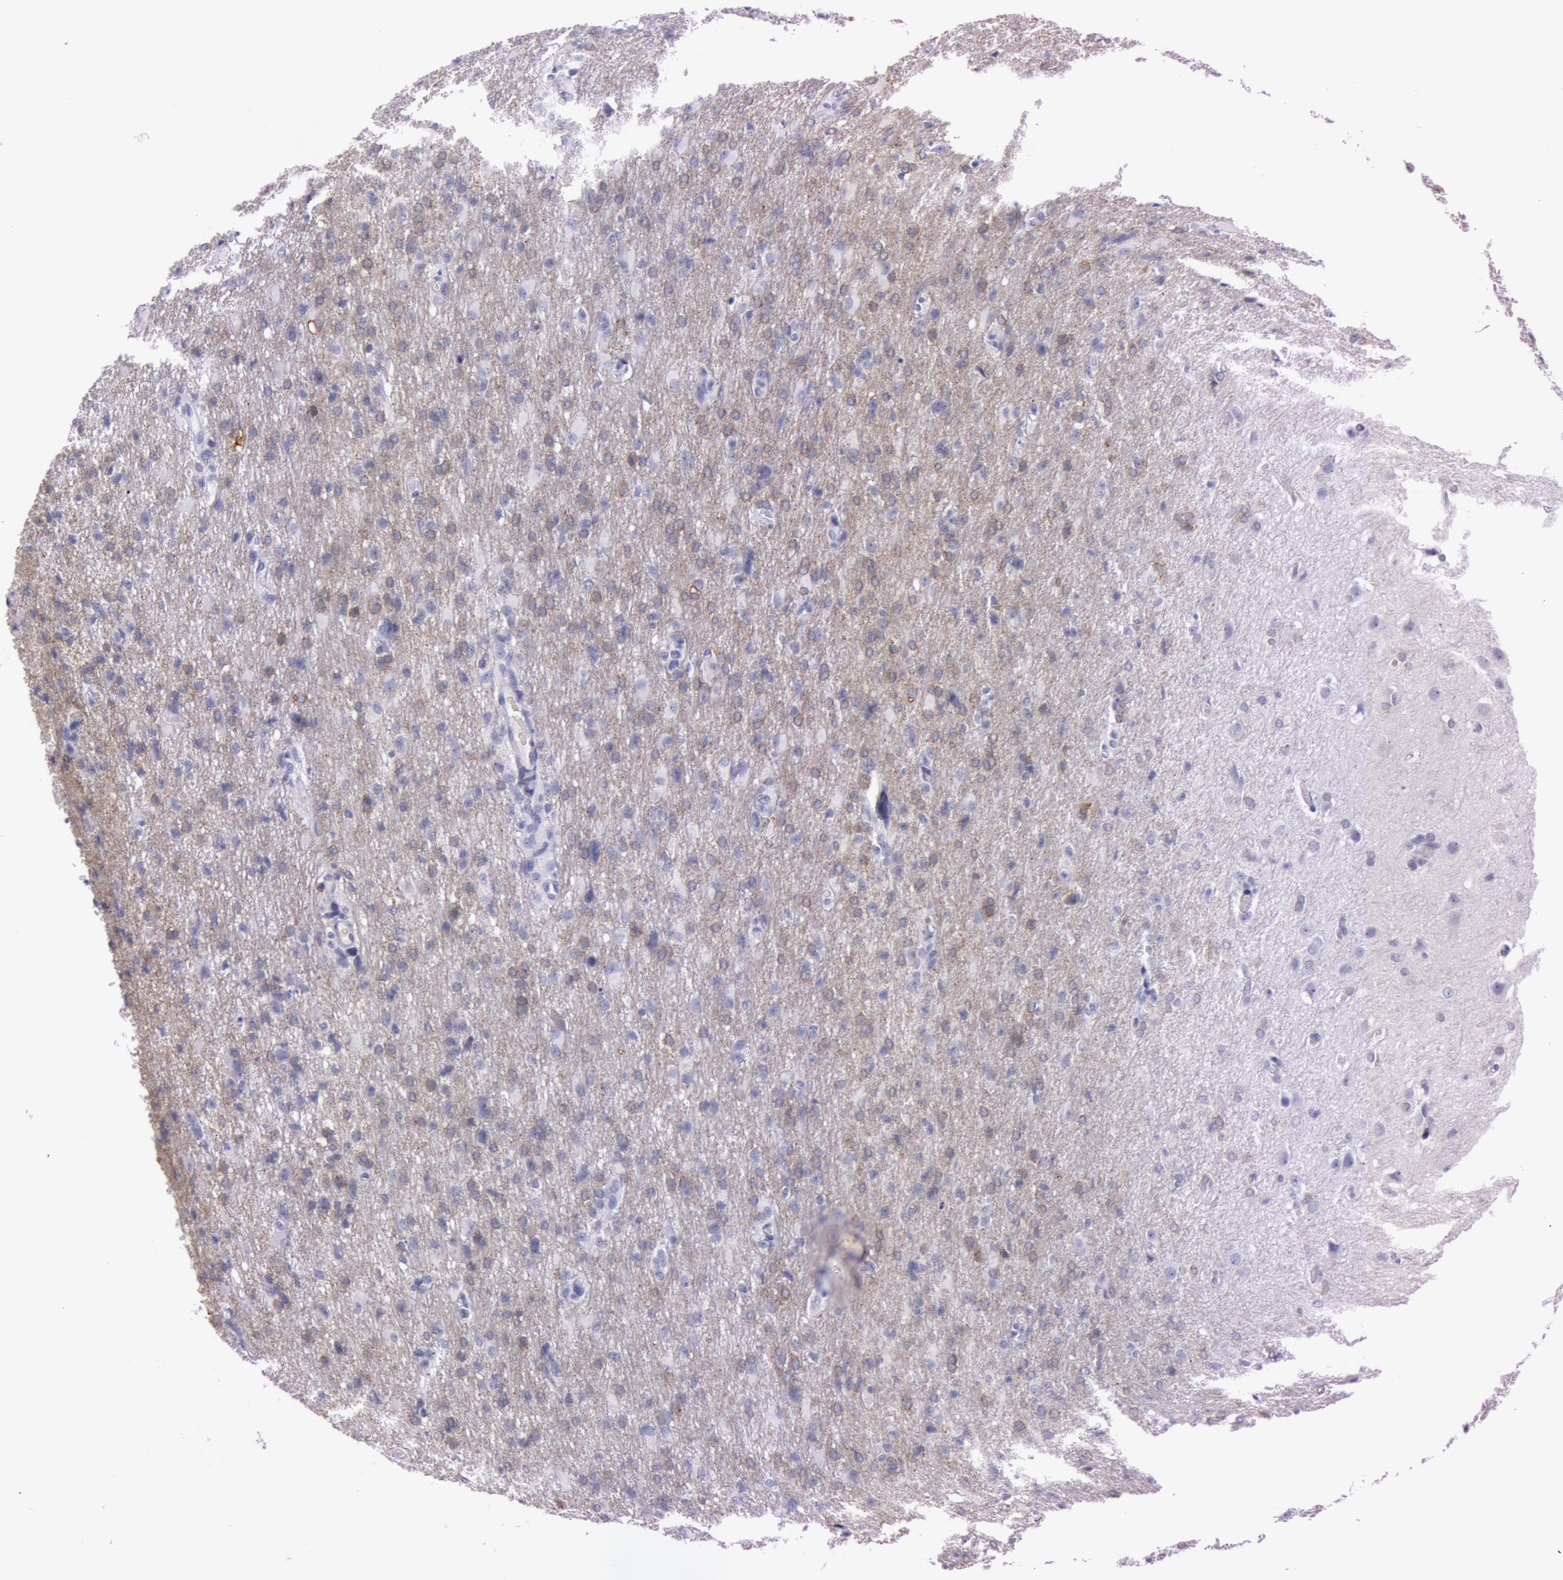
{"staining": {"intensity": "negative", "quantity": "none", "location": "none"}, "tissue": "glioma", "cell_type": "Tumor cells", "image_type": "cancer", "snomed": [{"axis": "morphology", "description": "Glioma, malignant, High grade"}, {"axis": "topography", "description": "Brain"}], "caption": "Malignant high-grade glioma was stained to show a protein in brown. There is no significant staining in tumor cells.", "gene": "FOLH1", "patient": {"sex": "male", "age": 68}}